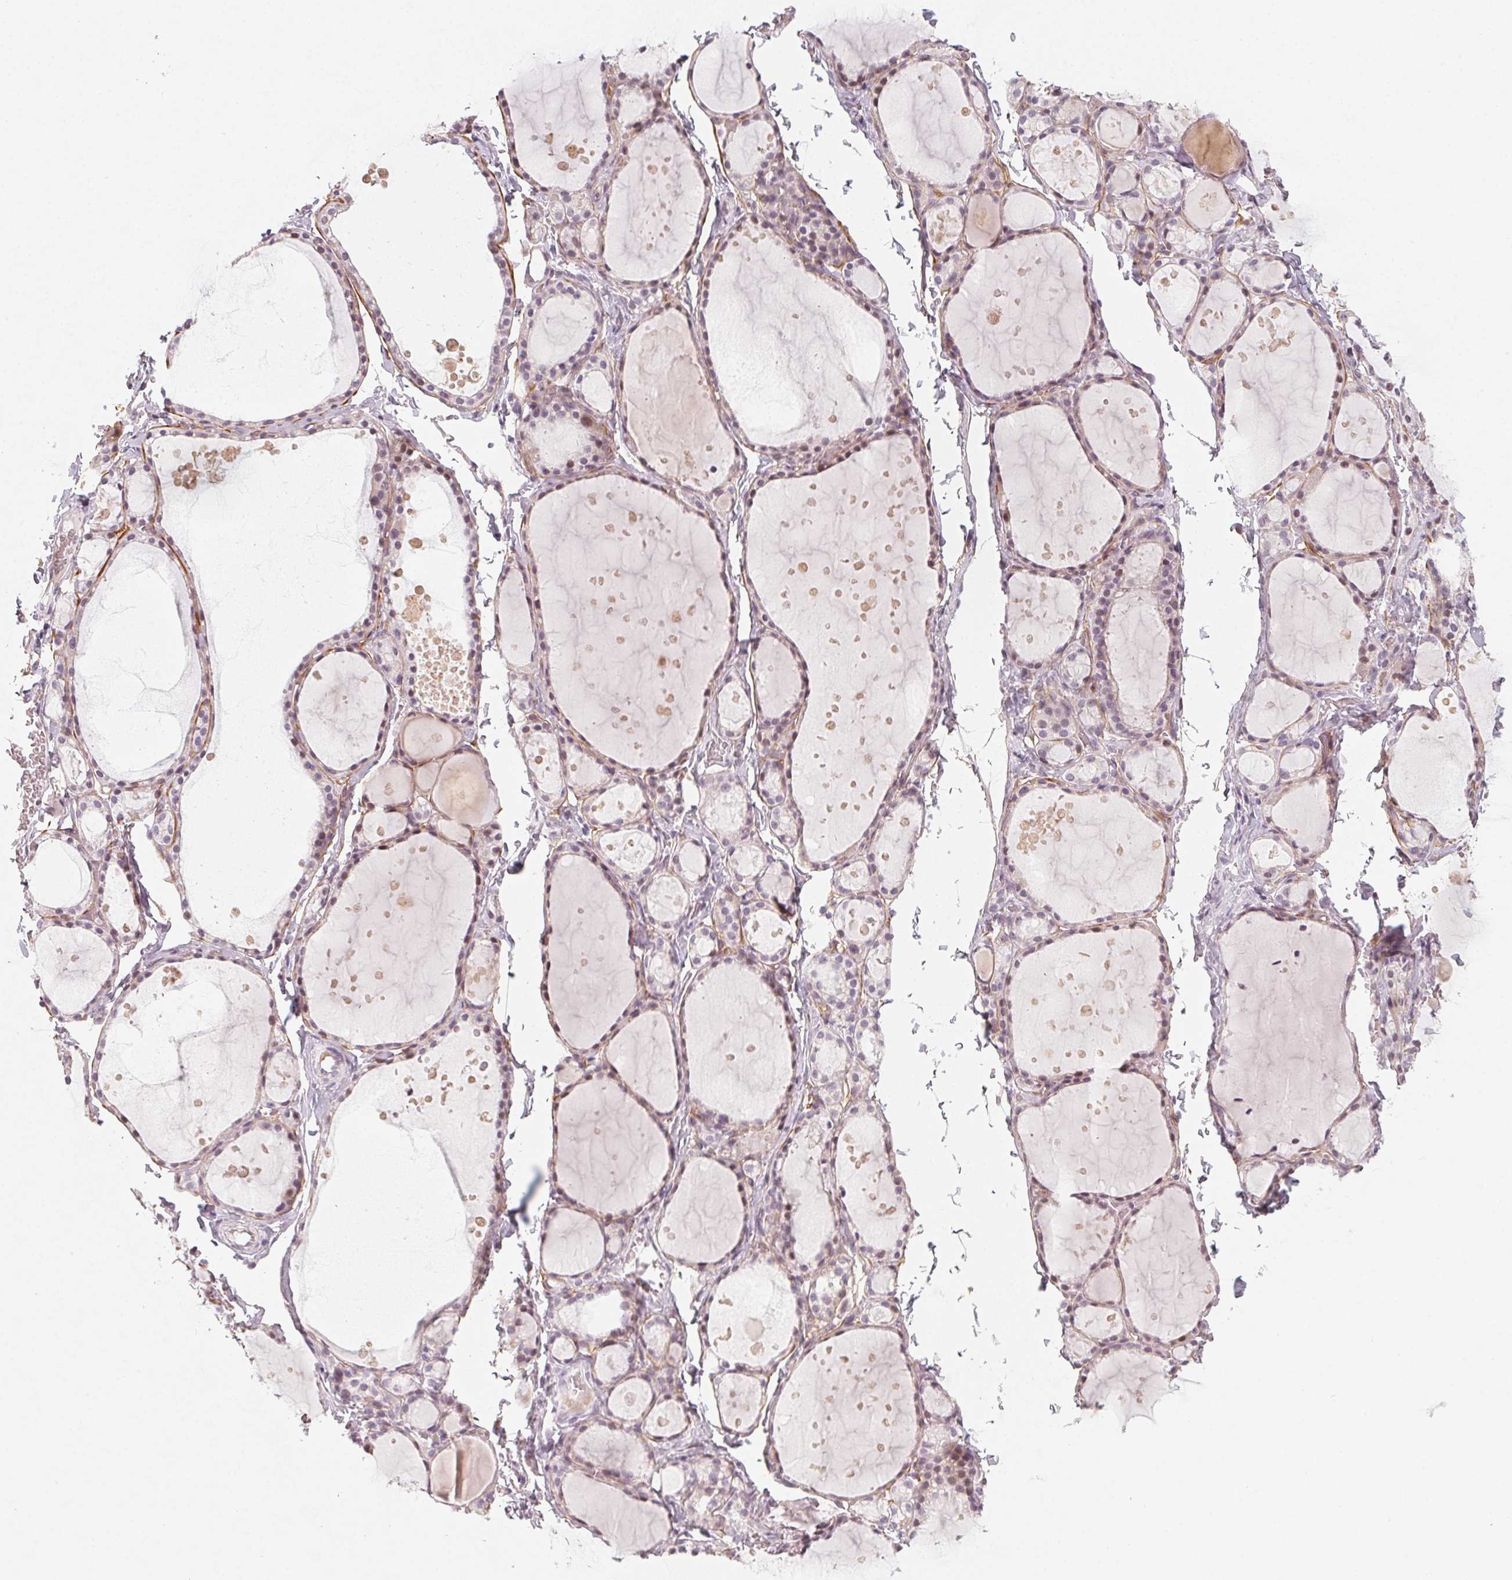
{"staining": {"intensity": "weak", "quantity": "<25%", "location": "cytoplasmic/membranous"}, "tissue": "thyroid gland", "cell_type": "Glandular cells", "image_type": "normal", "snomed": [{"axis": "morphology", "description": "Normal tissue, NOS"}, {"axis": "topography", "description": "Thyroid gland"}], "caption": "An immunohistochemistry photomicrograph of normal thyroid gland is shown. There is no staining in glandular cells of thyroid gland.", "gene": "CCDC96", "patient": {"sex": "male", "age": 68}}